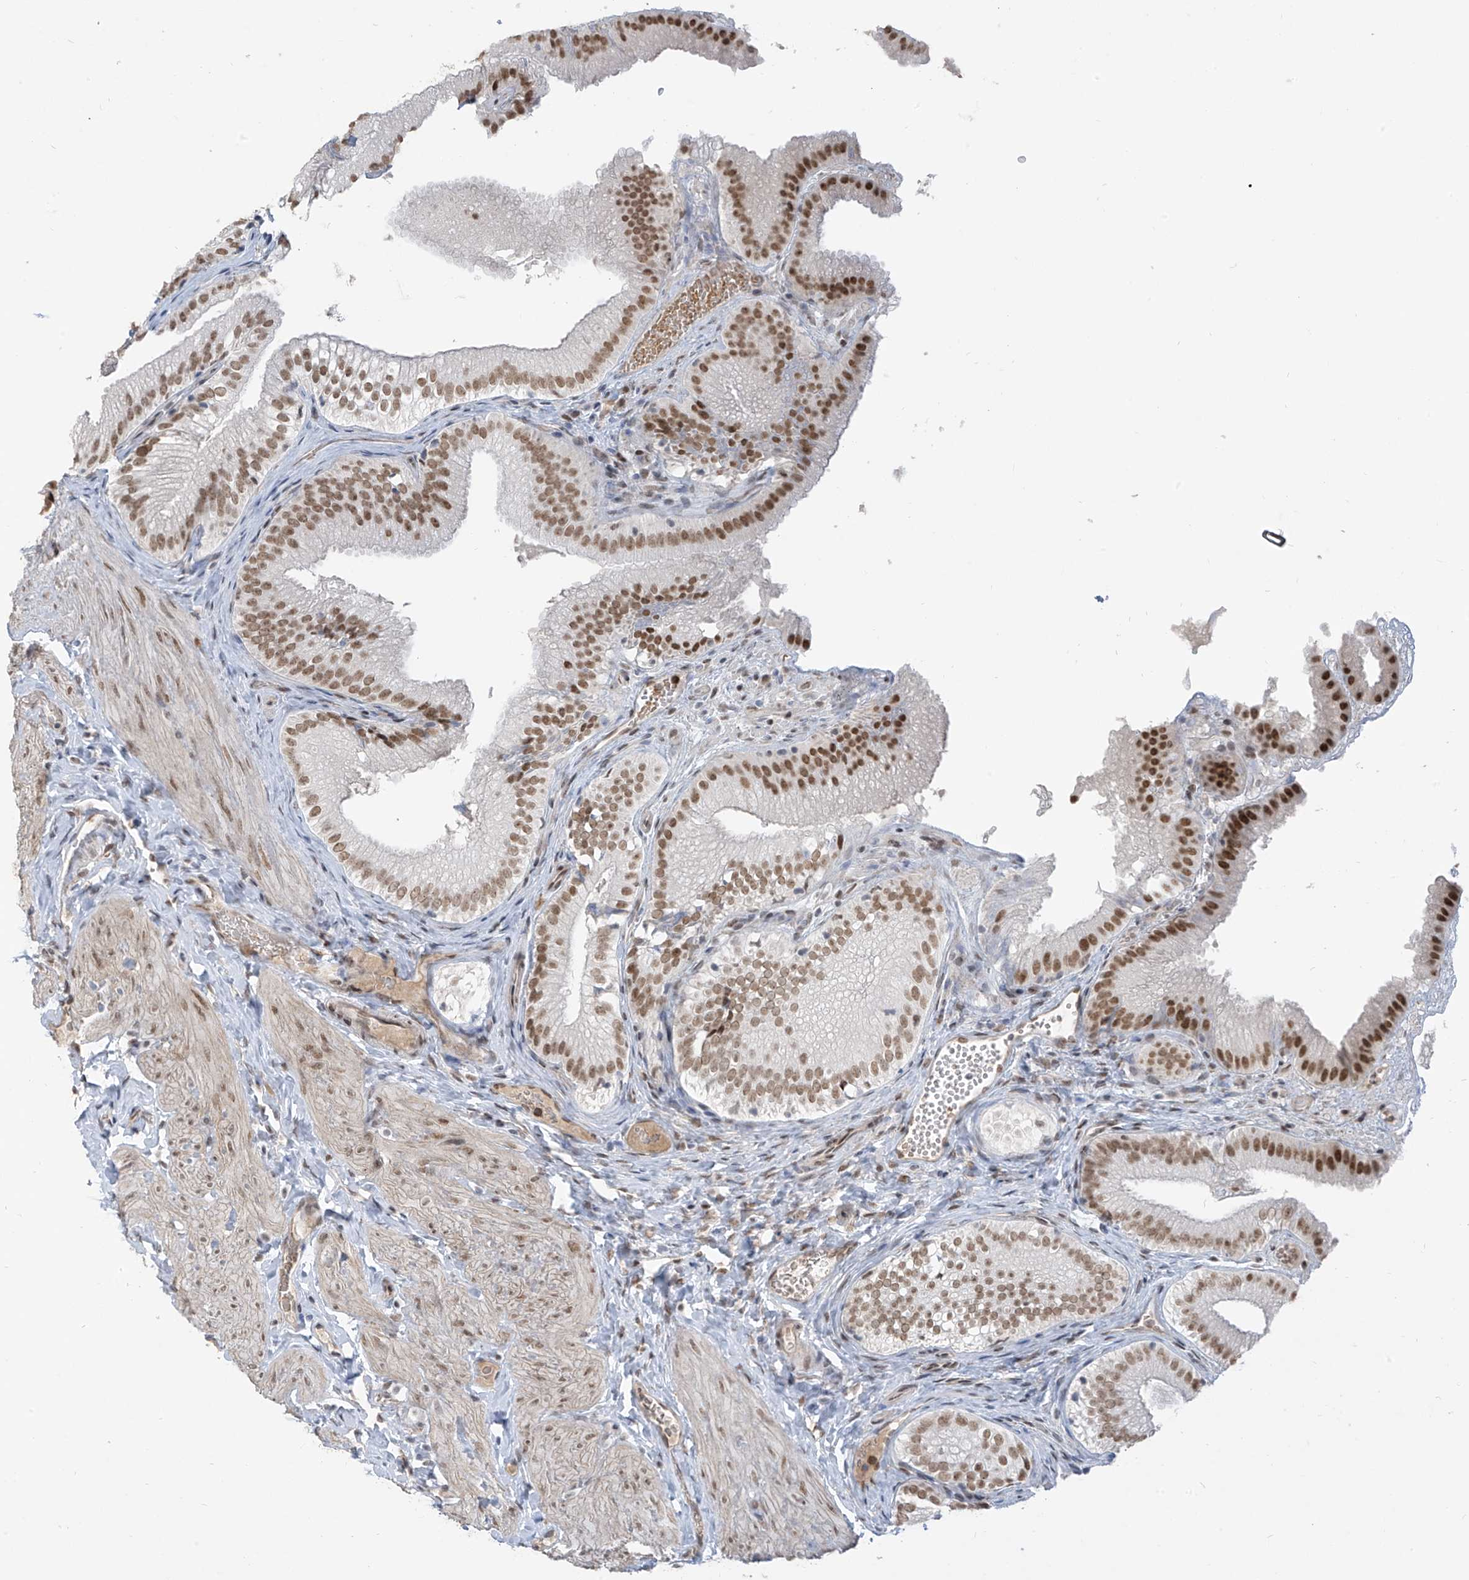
{"staining": {"intensity": "moderate", "quantity": ">75%", "location": "nuclear"}, "tissue": "gallbladder", "cell_type": "Glandular cells", "image_type": "normal", "snomed": [{"axis": "morphology", "description": "Normal tissue, NOS"}, {"axis": "topography", "description": "Gallbladder"}], "caption": "An immunohistochemistry (IHC) image of unremarkable tissue is shown. Protein staining in brown labels moderate nuclear positivity in gallbladder within glandular cells.", "gene": "MCM9", "patient": {"sex": "female", "age": 30}}